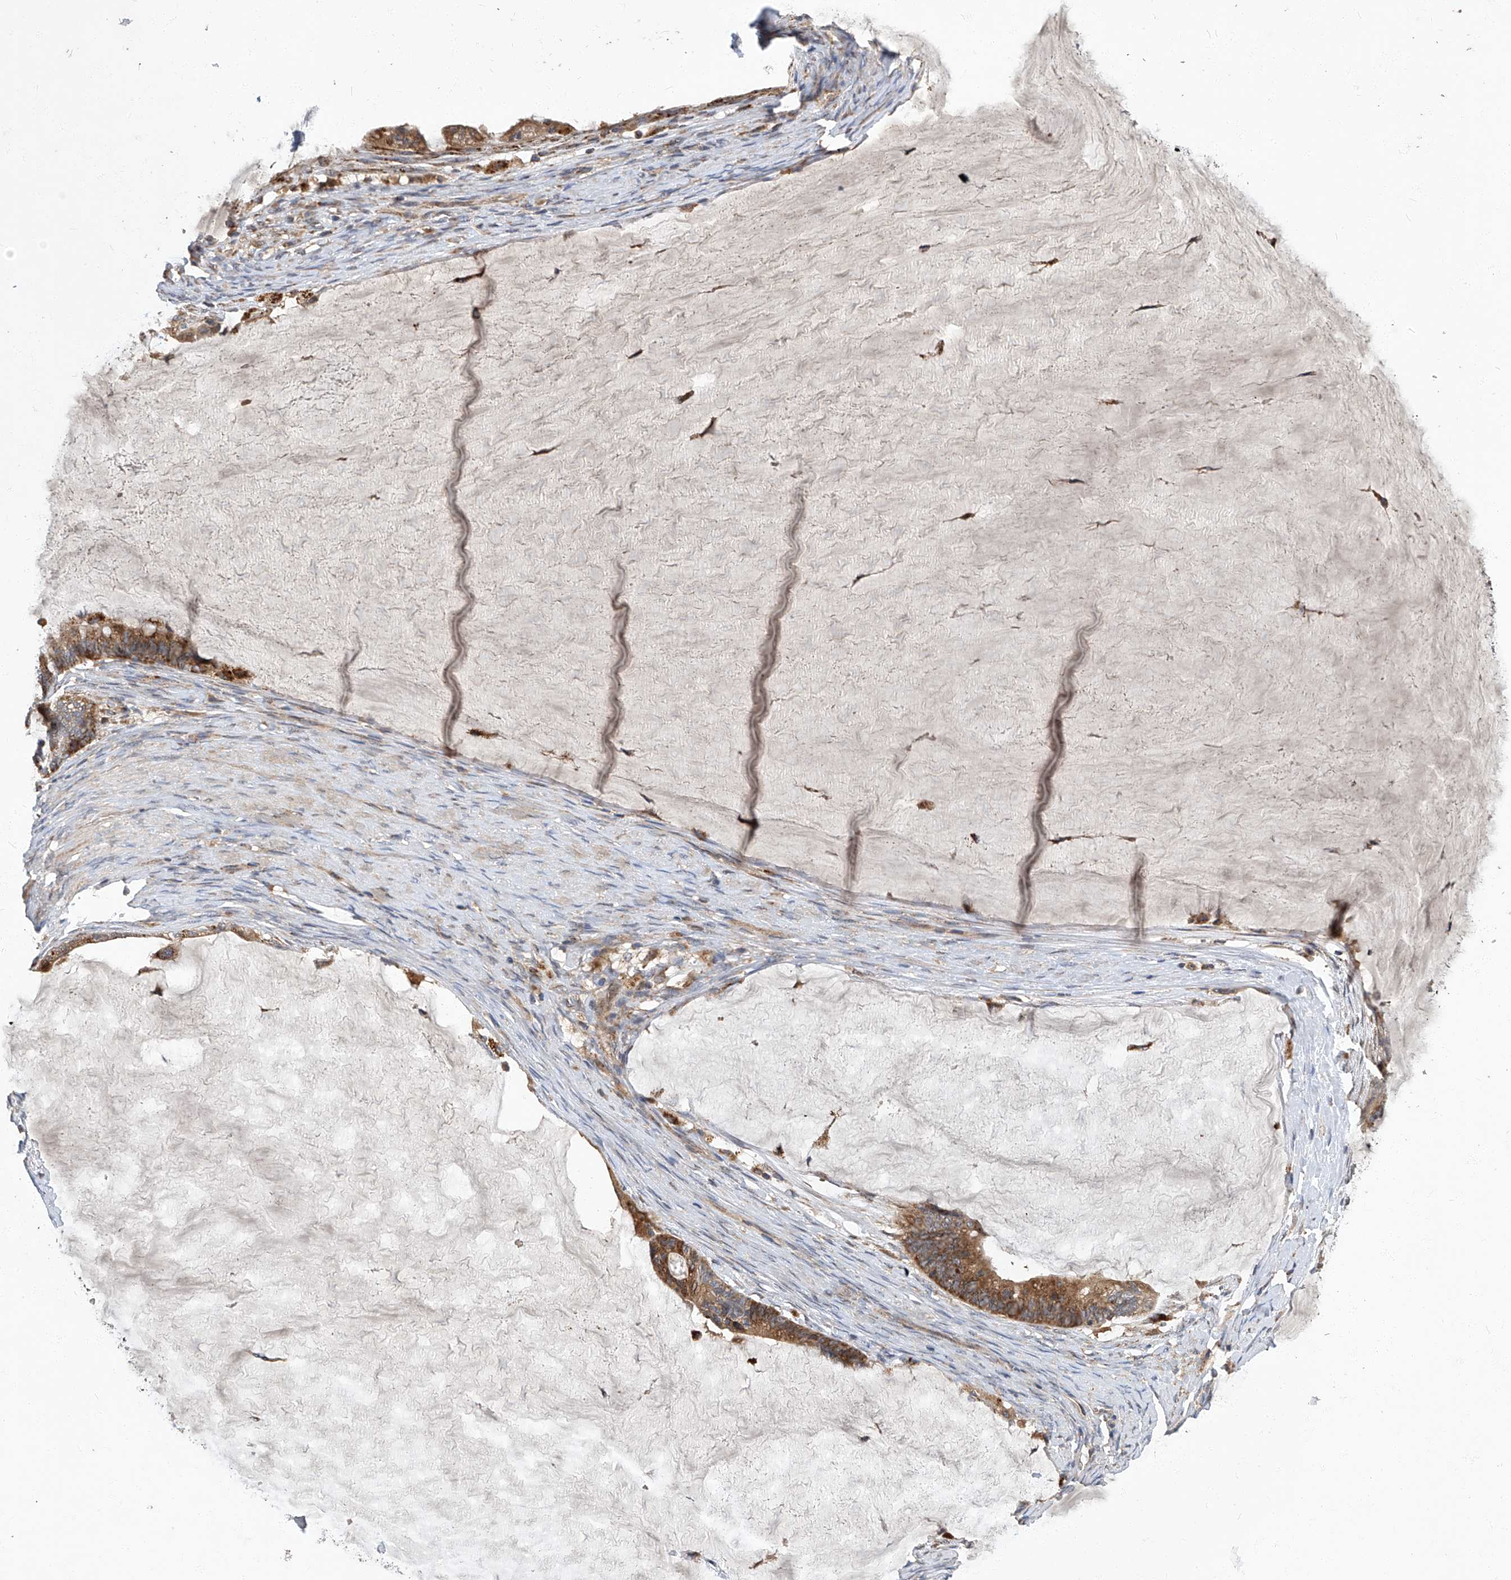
{"staining": {"intensity": "moderate", "quantity": ">75%", "location": "cytoplasmic/membranous"}, "tissue": "ovarian cancer", "cell_type": "Tumor cells", "image_type": "cancer", "snomed": [{"axis": "morphology", "description": "Cystadenocarcinoma, mucinous, NOS"}, {"axis": "topography", "description": "Ovary"}], "caption": "Ovarian cancer (mucinous cystadenocarcinoma) tissue displays moderate cytoplasmic/membranous staining in approximately >75% of tumor cells, visualized by immunohistochemistry. The staining is performed using DAB (3,3'-diaminobenzidine) brown chromogen to label protein expression. The nuclei are counter-stained blue using hematoxylin.", "gene": "TNFRSF13B", "patient": {"sex": "female", "age": 61}}